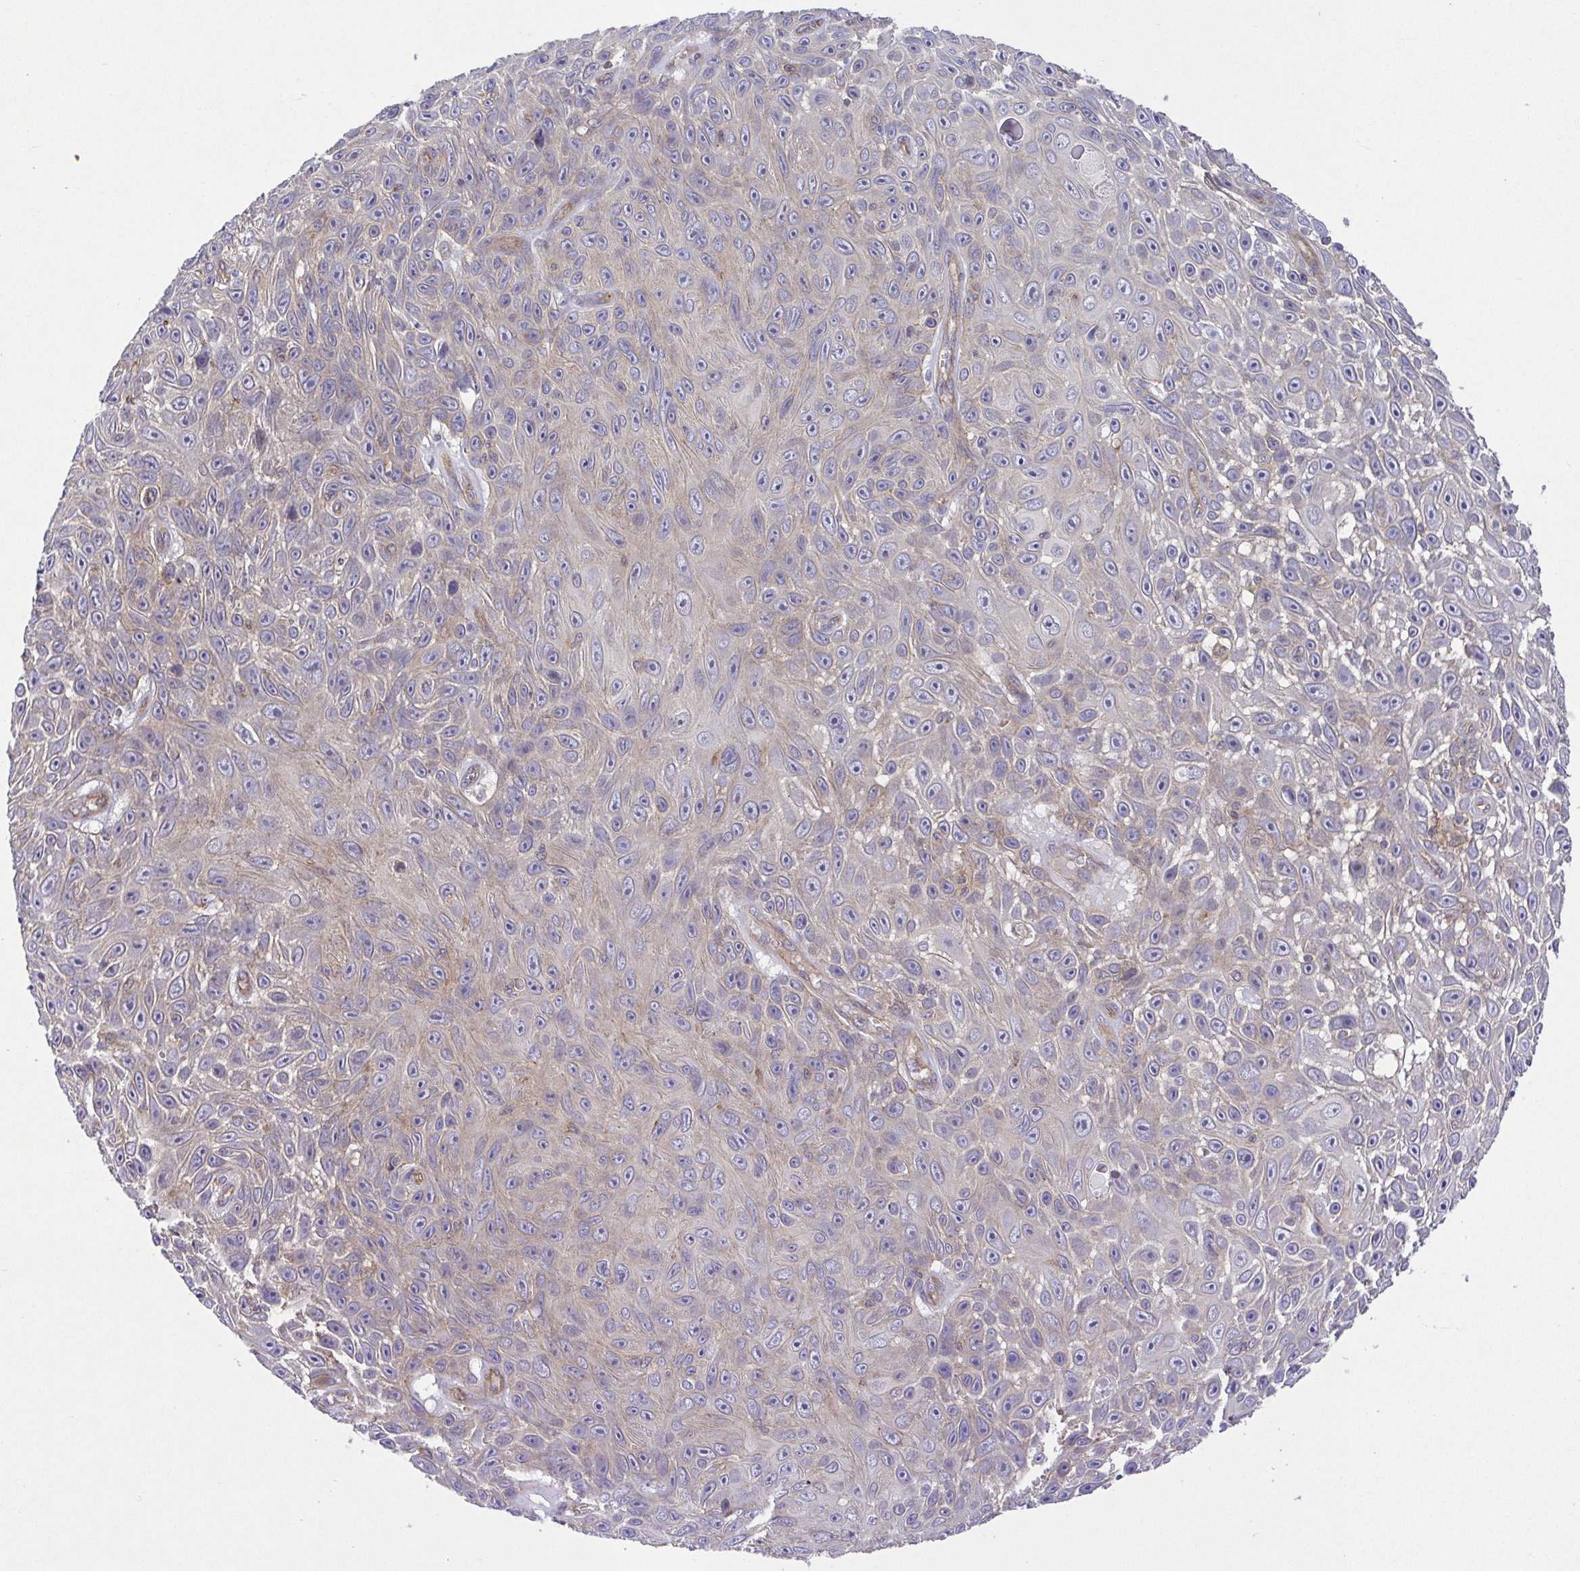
{"staining": {"intensity": "weak", "quantity": "<25%", "location": "cytoplasmic/membranous"}, "tissue": "skin cancer", "cell_type": "Tumor cells", "image_type": "cancer", "snomed": [{"axis": "morphology", "description": "Squamous cell carcinoma, NOS"}, {"axis": "topography", "description": "Skin"}], "caption": "There is no significant expression in tumor cells of squamous cell carcinoma (skin).", "gene": "IDE", "patient": {"sex": "male", "age": 82}}